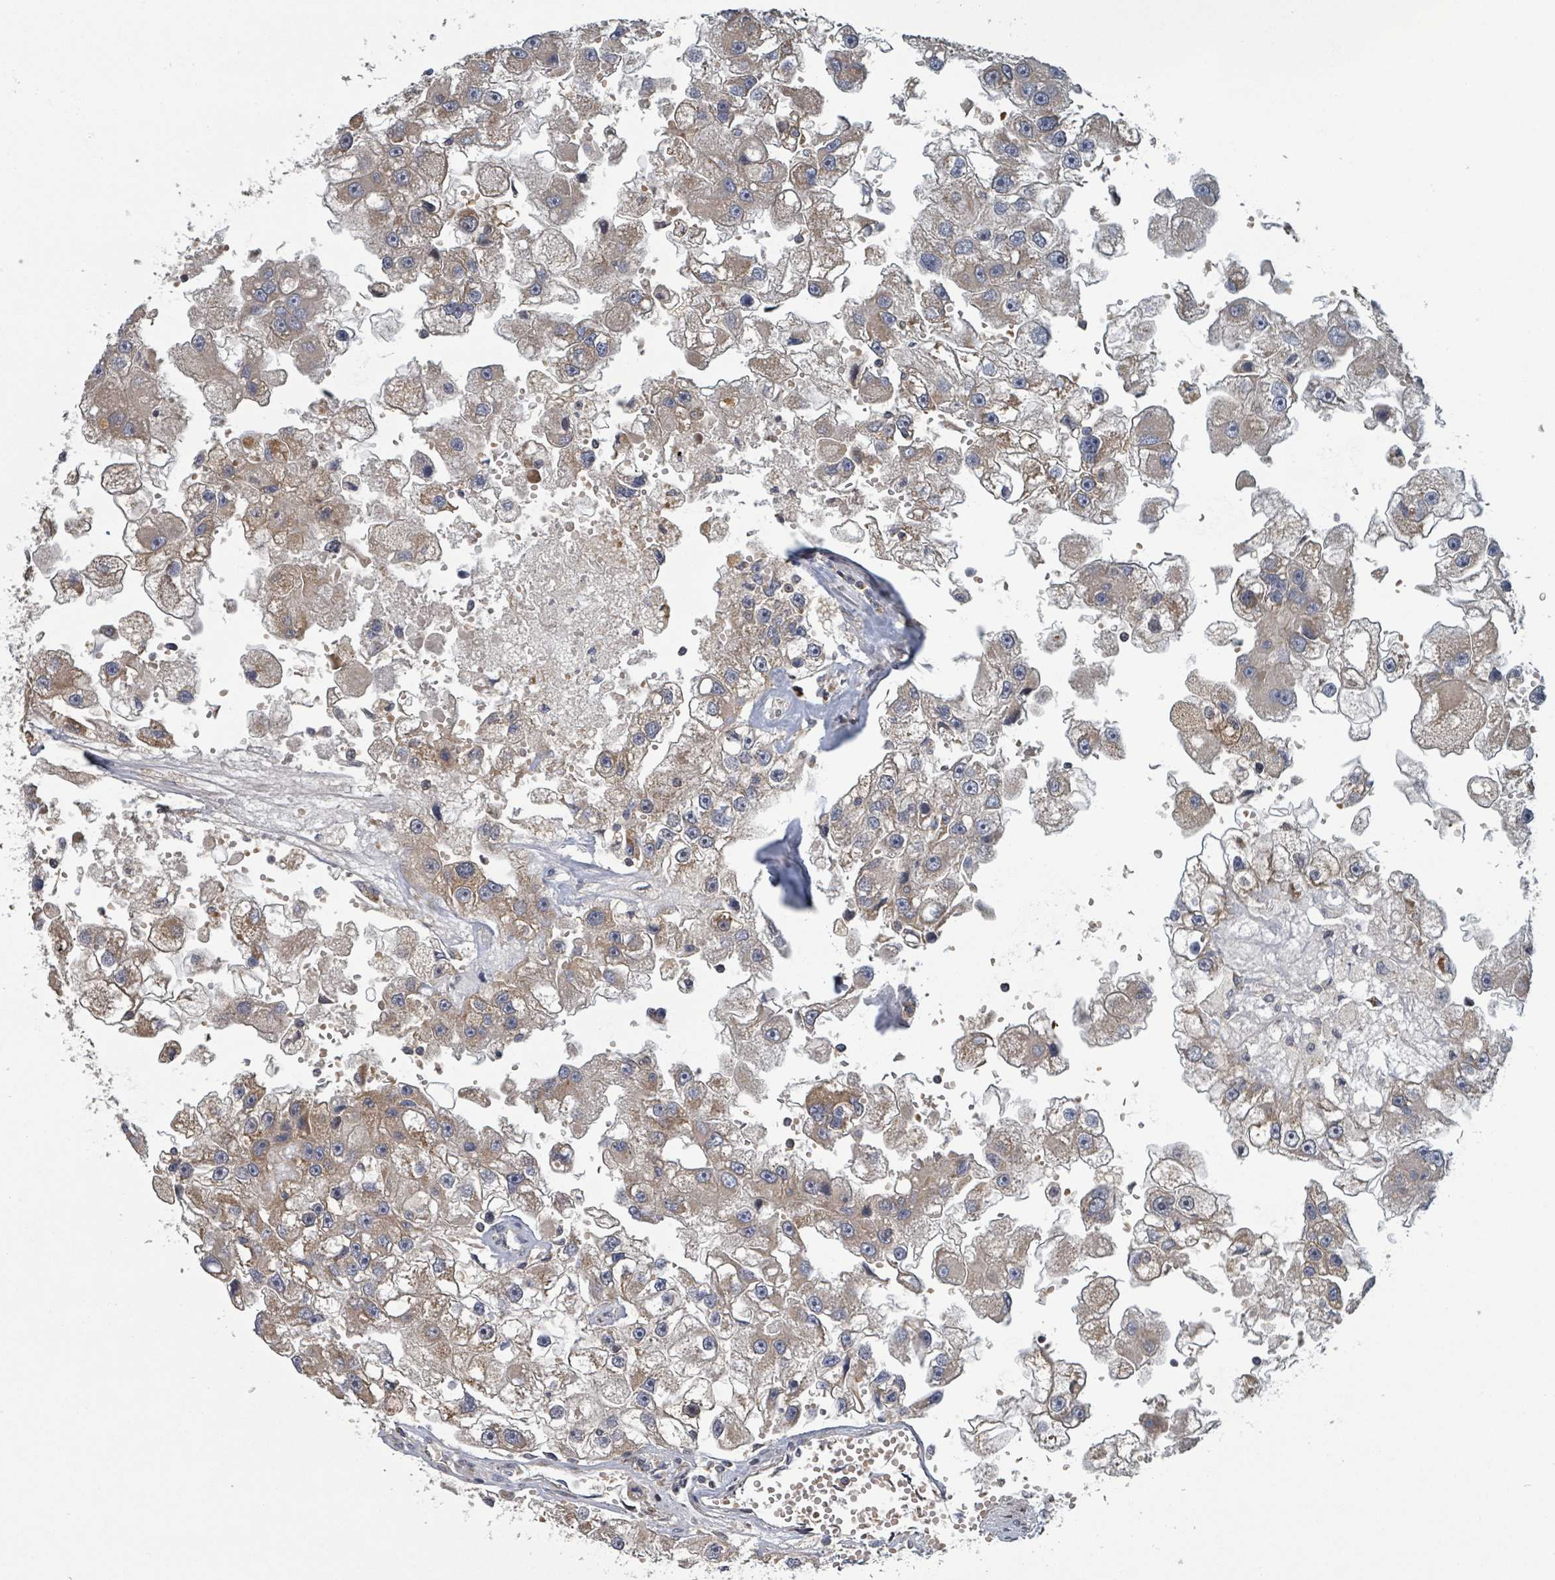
{"staining": {"intensity": "moderate", "quantity": ">75%", "location": "cytoplasmic/membranous"}, "tissue": "renal cancer", "cell_type": "Tumor cells", "image_type": "cancer", "snomed": [{"axis": "morphology", "description": "Adenocarcinoma, NOS"}, {"axis": "topography", "description": "Kidney"}], "caption": "There is medium levels of moderate cytoplasmic/membranous staining in tumor cells of adenocarcinoma (renal), as demonstrated by immunohistochemical staining (brown color).", "gene": "HIVEP1", "patient": {"sex": "male", "age": 63}}